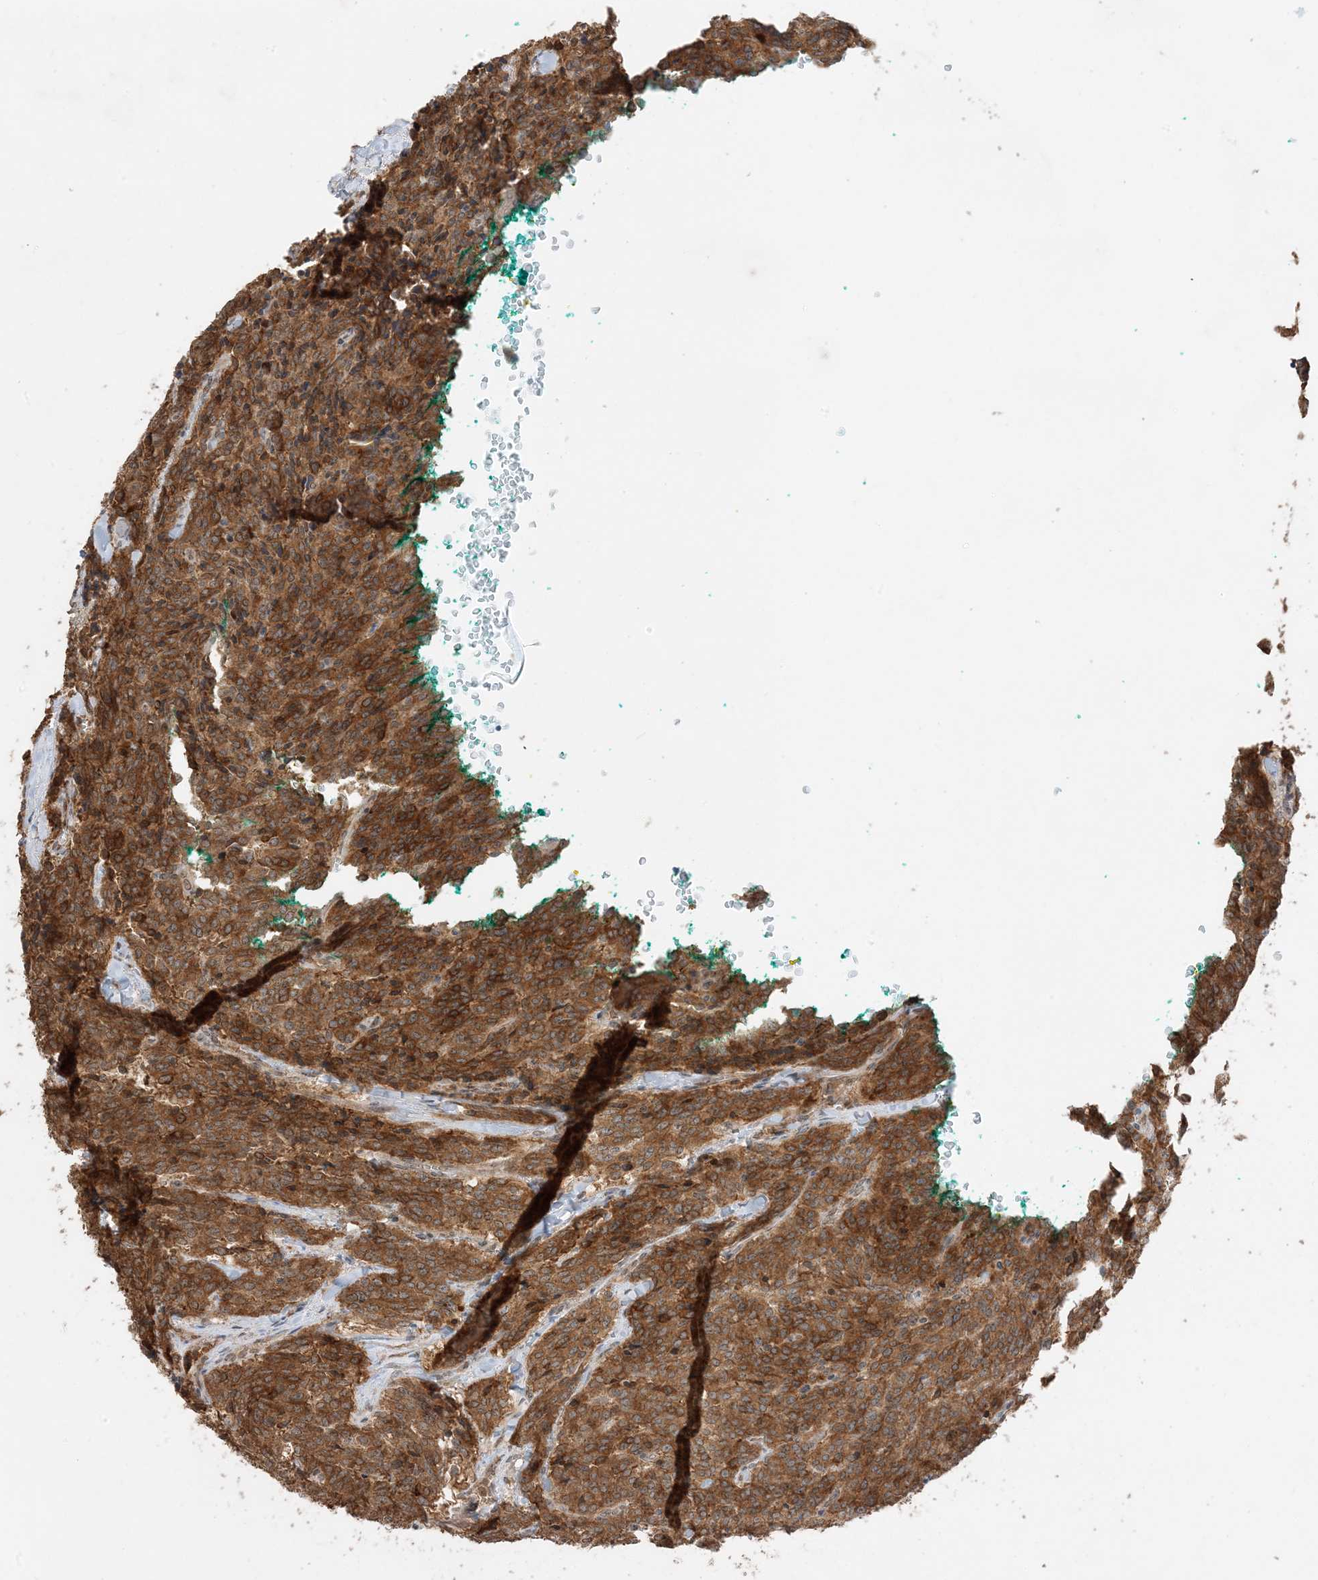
{"staining": {"intensity": "moderate", "quantity": ">75%", "location": "cytoplasmic/membranous"}, "tissue": "carcinoid", "cell_type": "Tumor cells", "image_type": "cancer", "snomed": [{"axis": "morphology", "description": "Carcinoid, malignant, NOS"}, {"axis": "topography", "description": "Lung"}], "caption": "Carcinoid stained with a protein marker shows moderate staining in tumor cells.", "gene": "ZBTB41", "patient": {"sex": "female", "age": 46}}